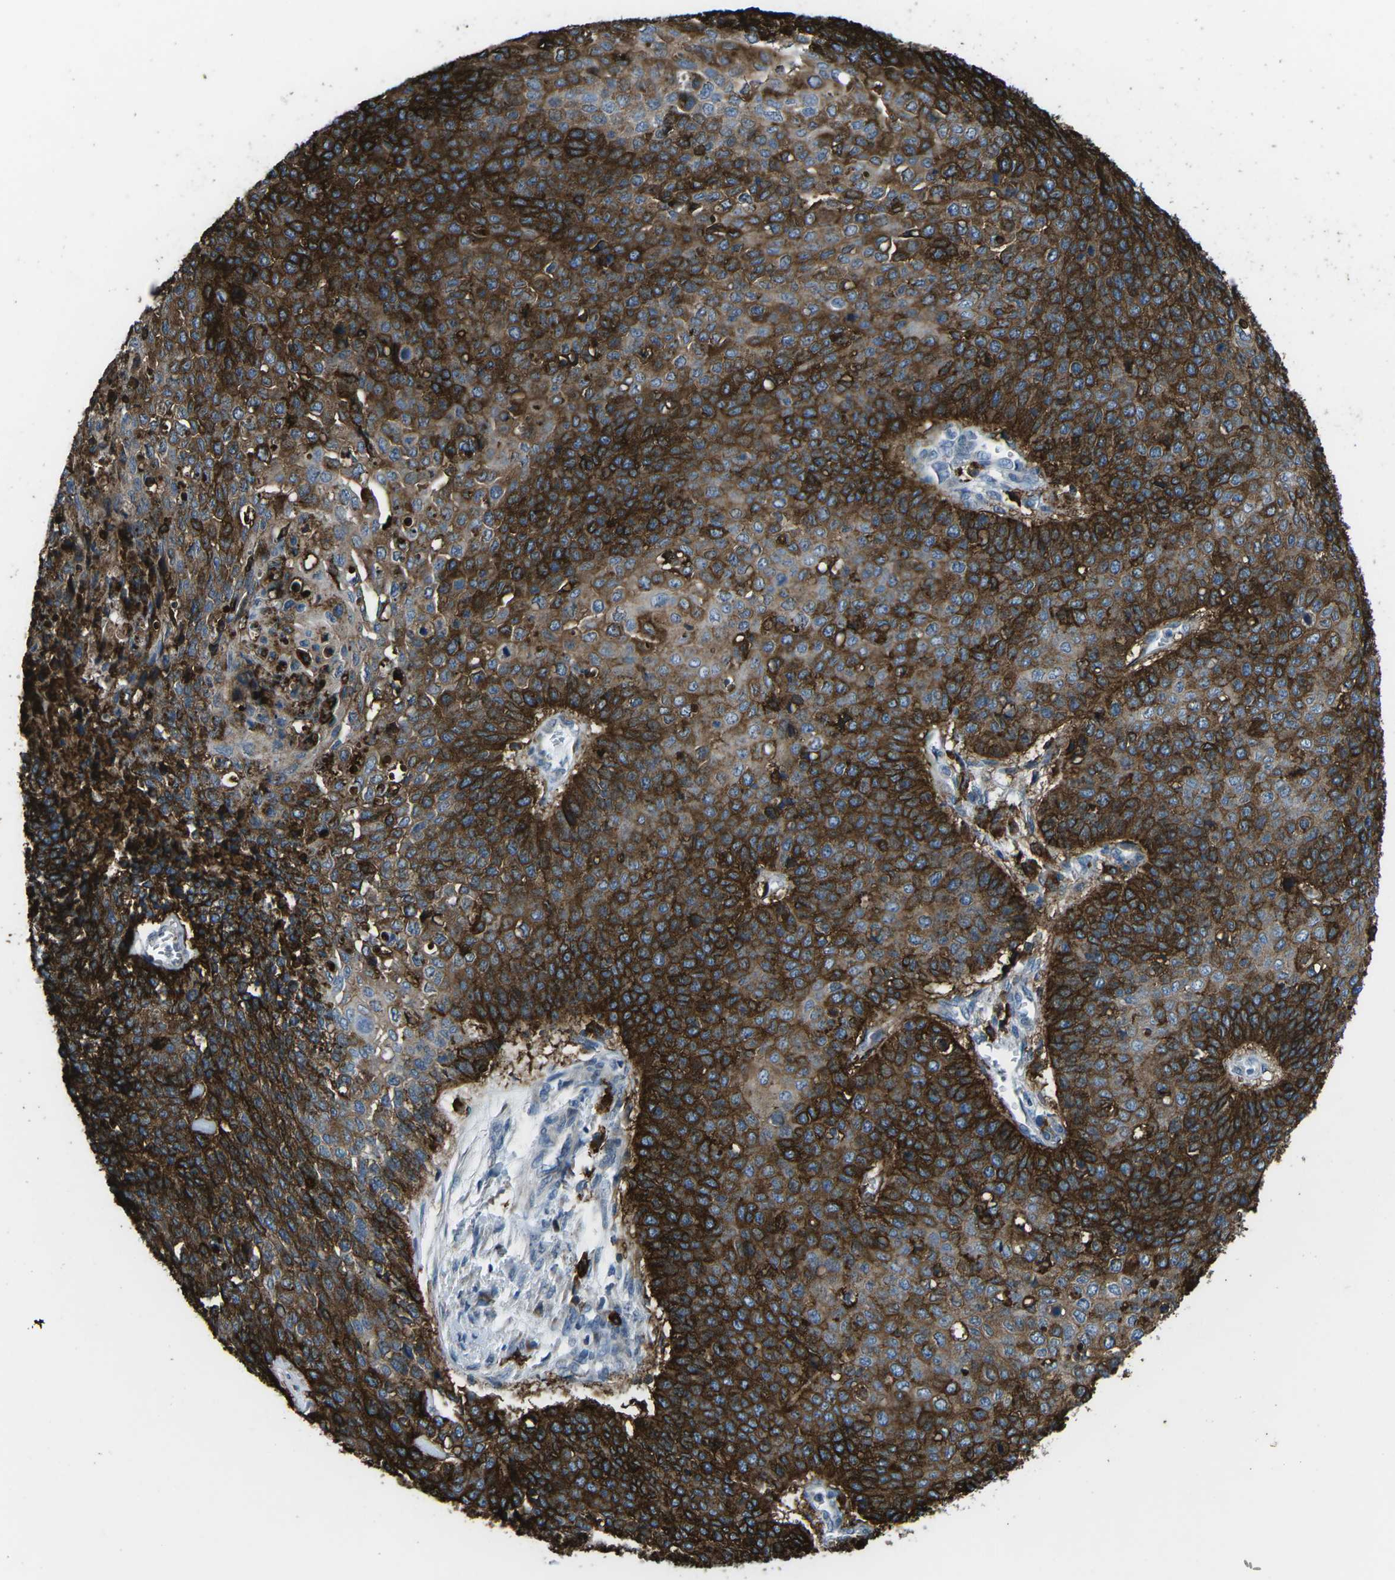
{"staining": {"intensity": "strong", "quantity": ">75%", "location": "cytoplasmic/membranous"}, "tissue": "cervical cancer", "cell_type": "Tumor cells", "image_type": "cancer", "snomed": [{"axis": "morphology", "description": "Squamous cell carcinoma, NOS"}, {"axis": "topography", "description": "Cervix"}], "caption": "Cervical squamous cell carcinoma tissue displays strong cytoplasmic/membranous staining in about >75% of tumor cells", "gene": "PTPN1", "patient": {"sex": "female", "age": 39}}